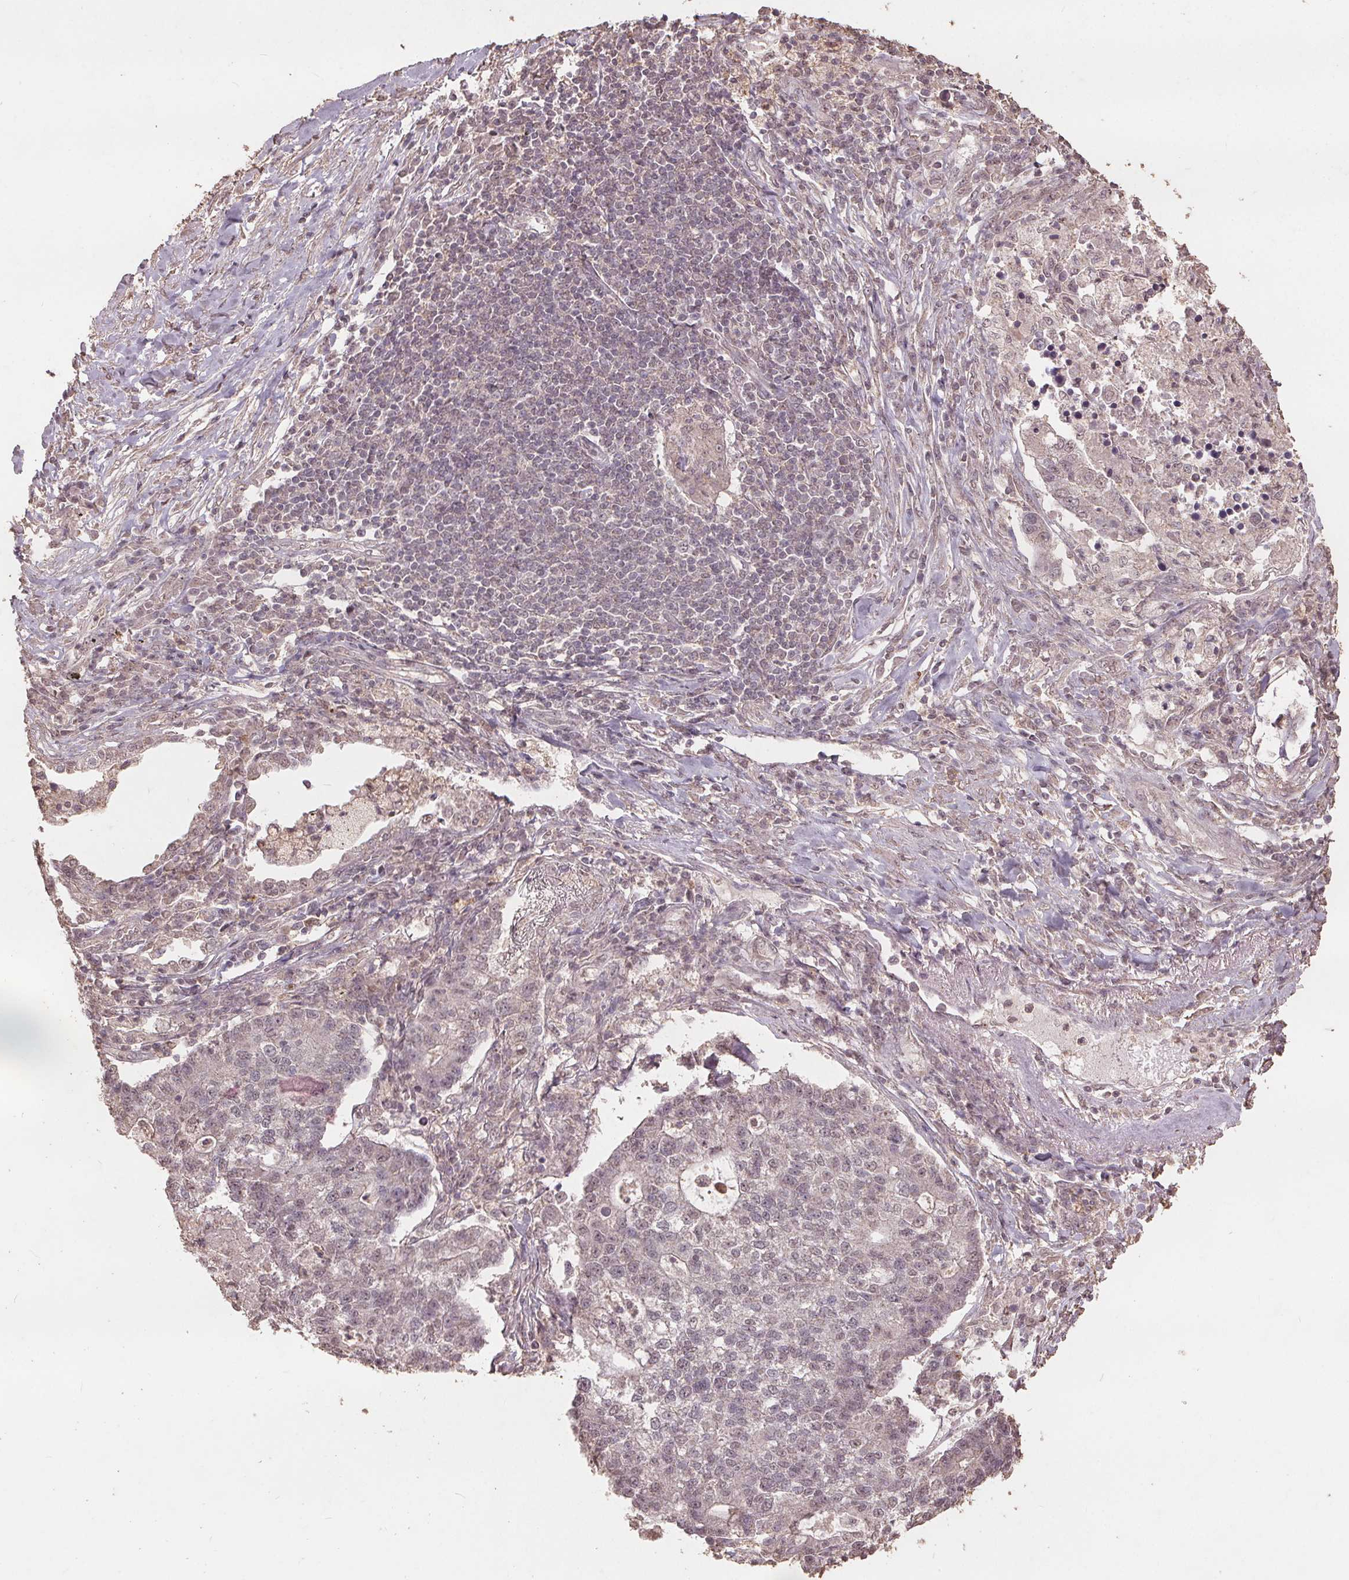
{"staining": {"intensity": "negative", "quantity": "none", "location": "none"}, "tissue": "lung cancer", "cell_type": "Tumor cells", "image_type": "cancer", "snomed": [{"axis": "morphology", "description": "Adenocarcinoma, NOS"}, {"axis": "topography", "description": "Lung"}], "caption": "This is an IHC histopathology image of lung cancer (adenocarcinoma). There is no positivity in tumor cells.", "gene": "DSG3", "patient": {"sex": "male", "age": 57}}